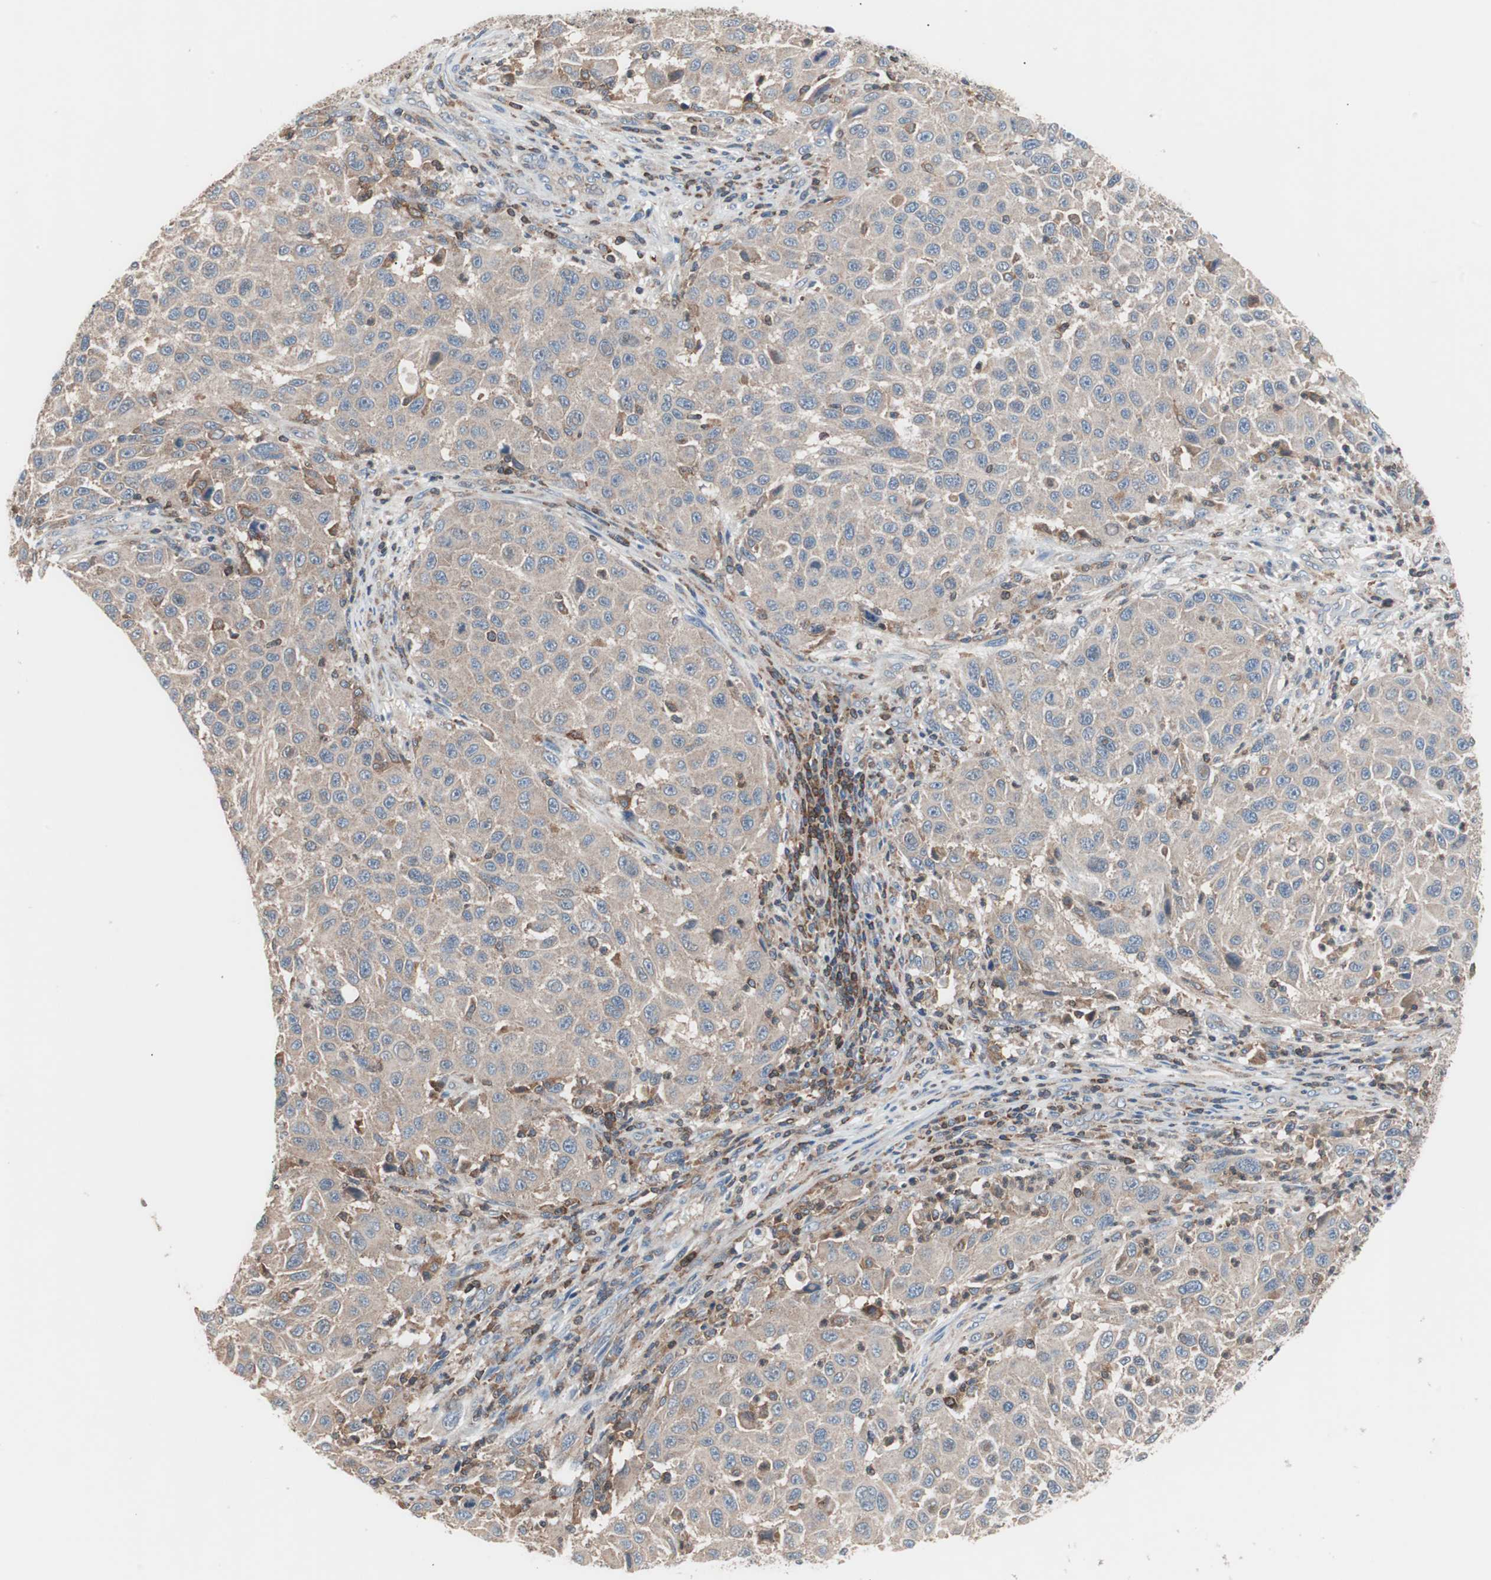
{"staining": {"intensity": "weak", "quantity": ">75%", "location": "cytoplasmic/membranous"}, "tissue": "melanoma", "cell_type": "Tumor cells", "image_type": "cancer", "snomed": [{"axis": "morphology", "description": "Malignant melanoma, Metastatic site"}, {"axis": "topography", "description": "Lymph node"}], "caption": "Brown immunohistochemical staining in malignant melanoma (metastatic site) demonstrates weak cytoplasmic/membranous expression in approximately >75% of tumor cells.", "gene": "PIK3R1", "patient": {"sex": "male", "age": 61}}